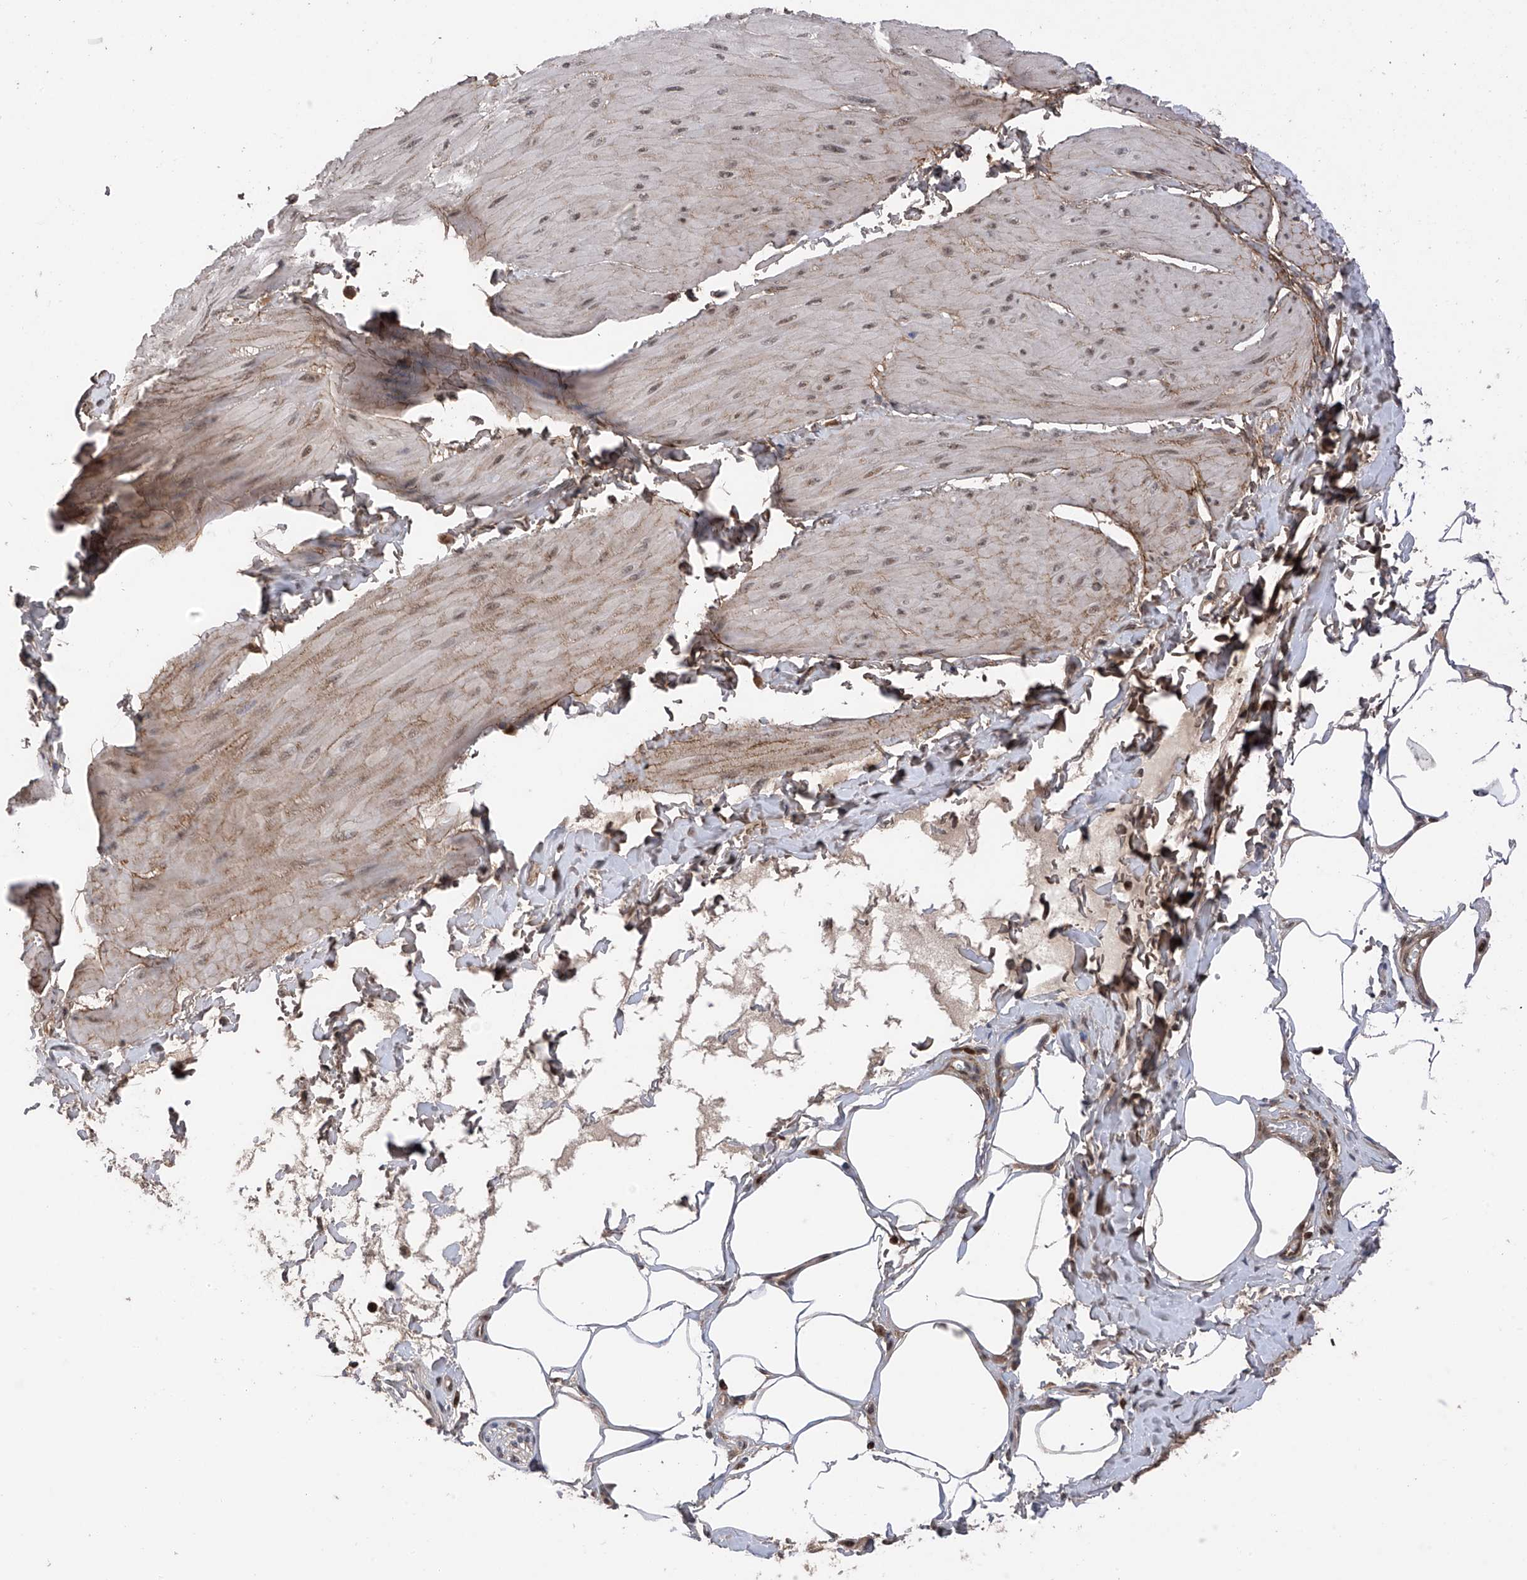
{"staining": {"intensity": "weak", "quantity": ">75%", "location": "cytoplasmic/membranous,nuclear"}, "tissue": "smooth muscle", "cell_type": "Smooth muscle cells", "image_type": "normal", "snomed": [{"axis": "morphology", "description": "Urothelial carcinoma, High grade"}, {"axis": "topography", "description": "Urinary bladder"}], "caption": "Immunohistochemical staining of unremarkable smooth muscle displays >75% levels of weak cytoplasmic/membranous,nuclear protein staining in about >75% of smooth muscle cells.", "gene": "DNAJC9", "patient": {"sex": "male", "age": 46}}